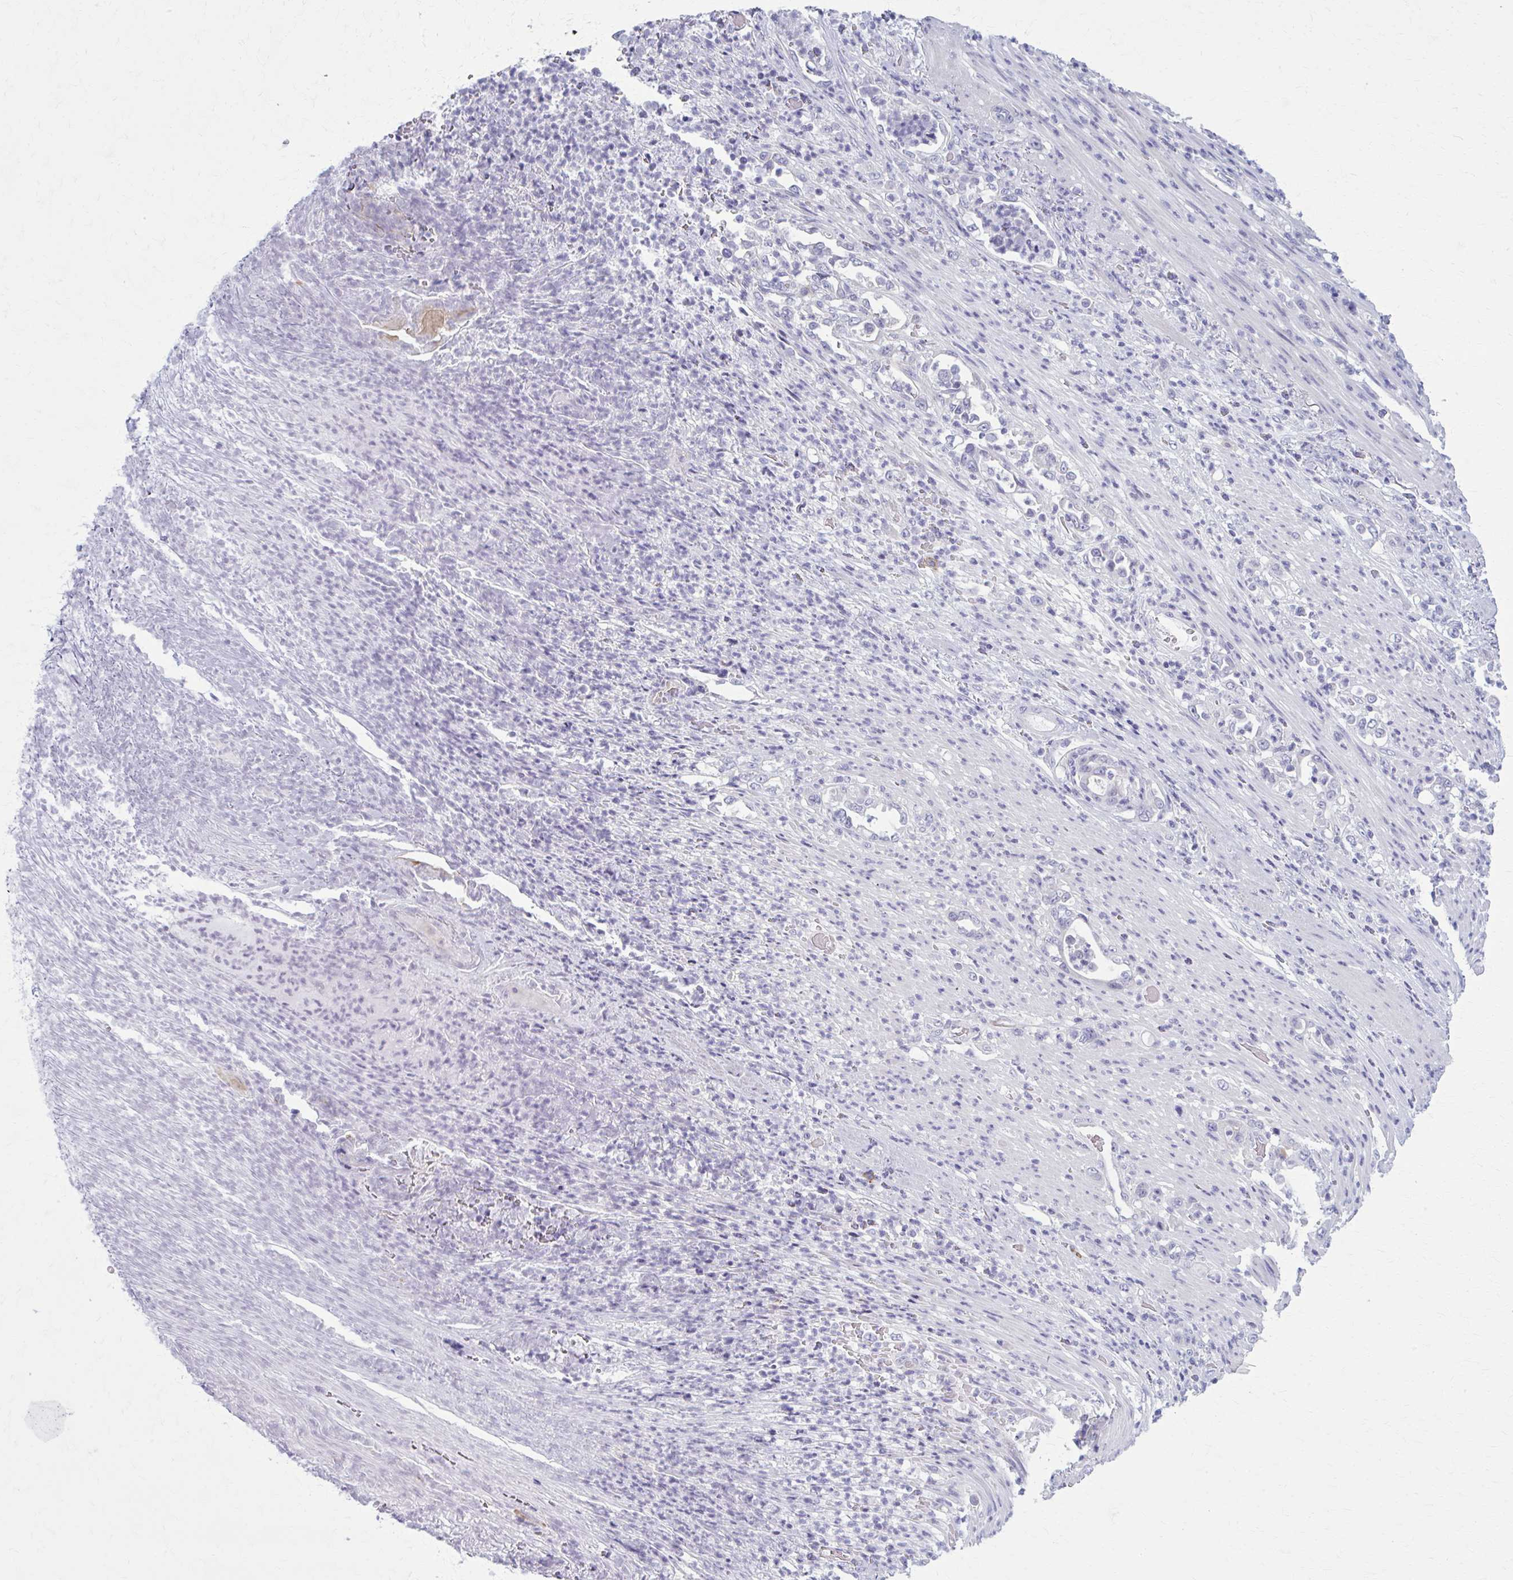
{"staining": {"intensity": "negative", "quantity": "none", "location": "none"}, "tissue": "stomach cancer", "cell_type": "Tumor cells", "image_type": "cancer", "snomed": [{"axis": "morphology", "description": "Normal tissue, NOS"}, {"axis": "morphology", "description": "Adenocarcinoma, NOS"}, {"axis": "topography", "description": "Stomach"}], "caption": "Stomach cancer was stained to show a protein in brown. There is no significant expression in tumor cells.", "gene": "CD38", "patient": {"sex": "female", "age": 79}}